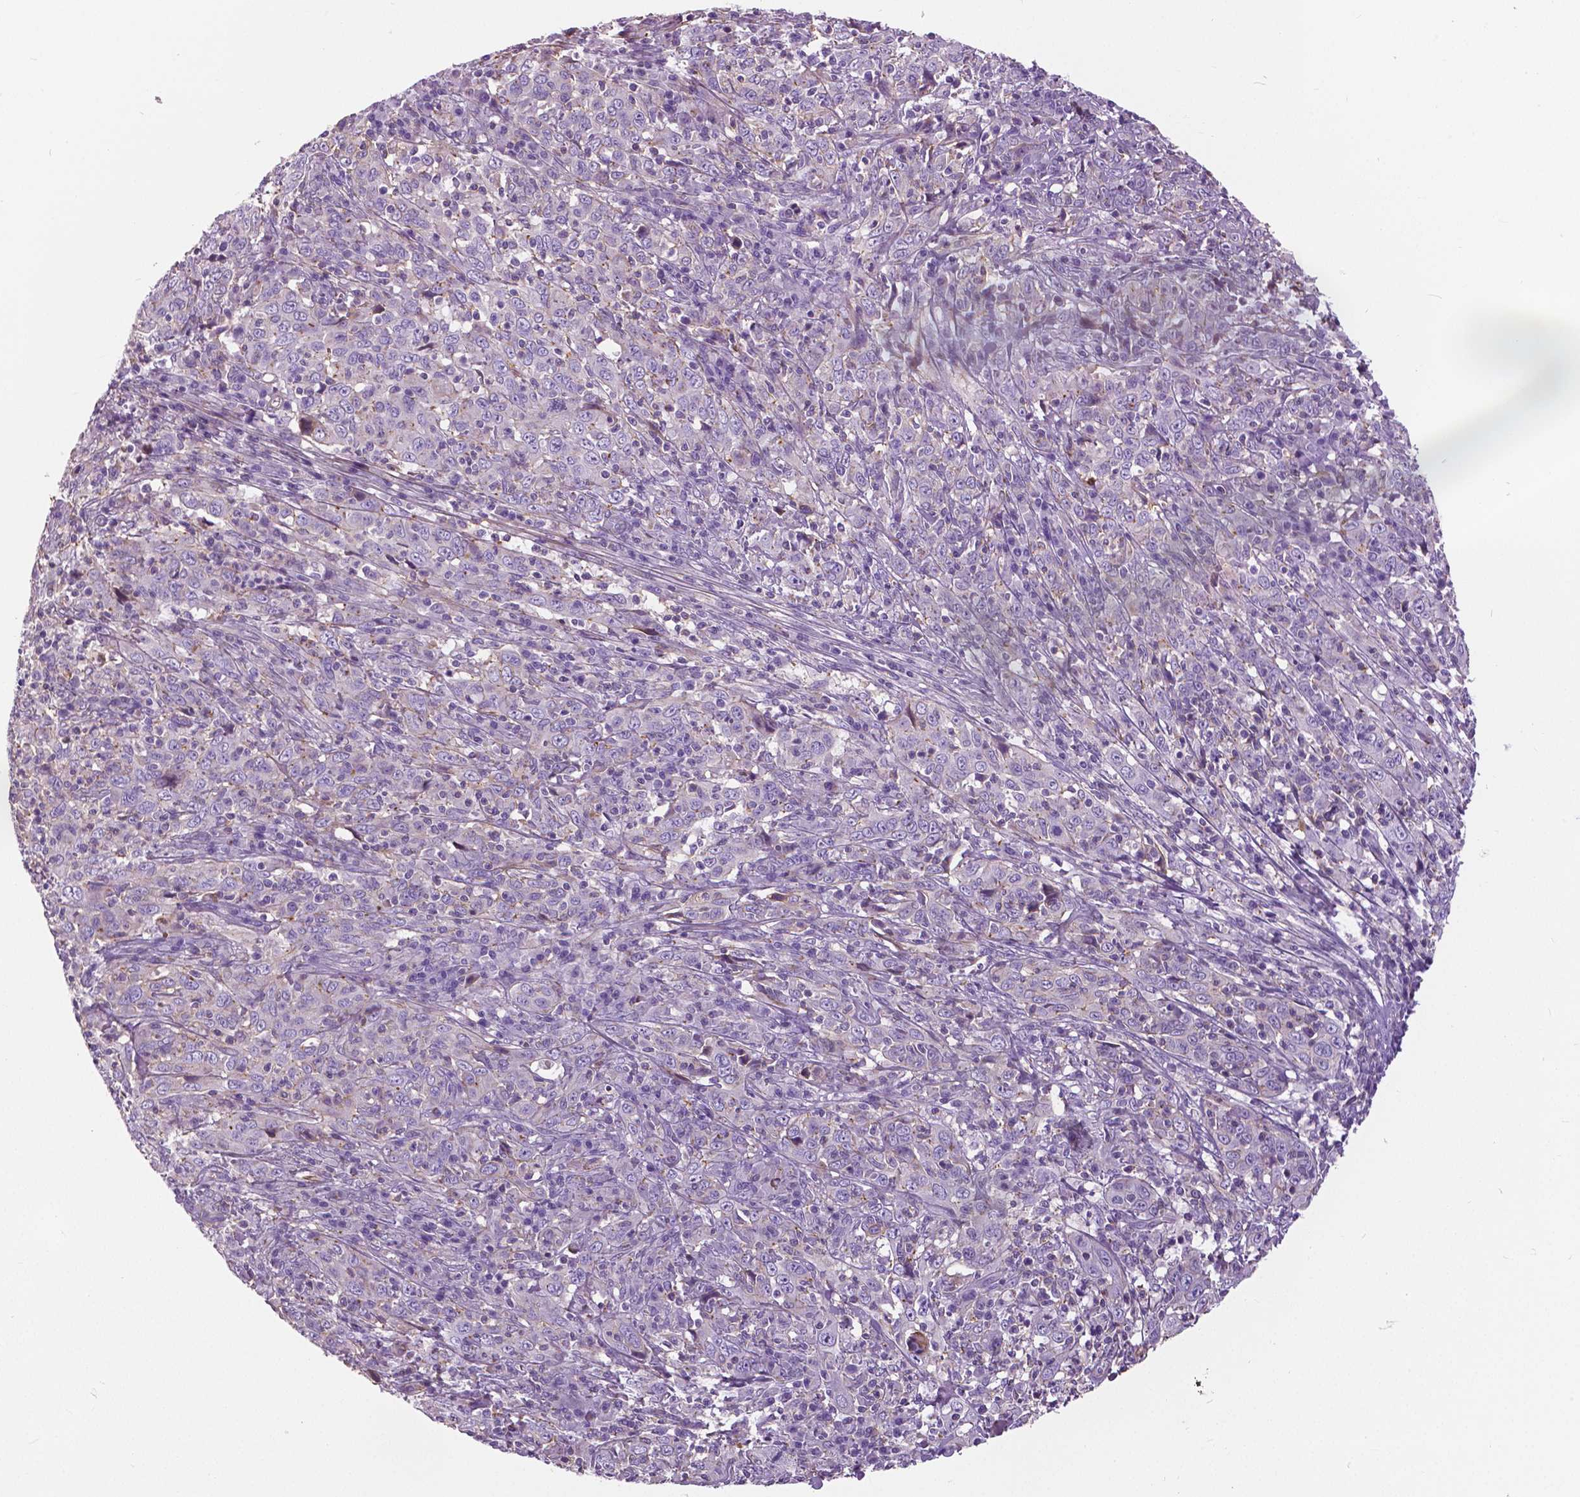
{"staining": {"intensity": "negative", "quantity": "none", "location": "none"}, "tissue": "cervical cancer", "cell_type": "Tumor cells", "image_type": "cancer", "snomed": [{"axis": "morphology", "description": "Squamous cell carcinoma, NOS"}, {"axis": "topography", "description": "Cervix"}], "caption": "High magnification brightfield microscopy of cervical squamous cell carcinoma stained with DAB (3,3'-diaminobenzidine) (brown) and counterstained with hematoxylin (blue): tumor cells show no significant positivity.", "gene": "ANXA13", "patient": {"sex": "female", "age": 46}}